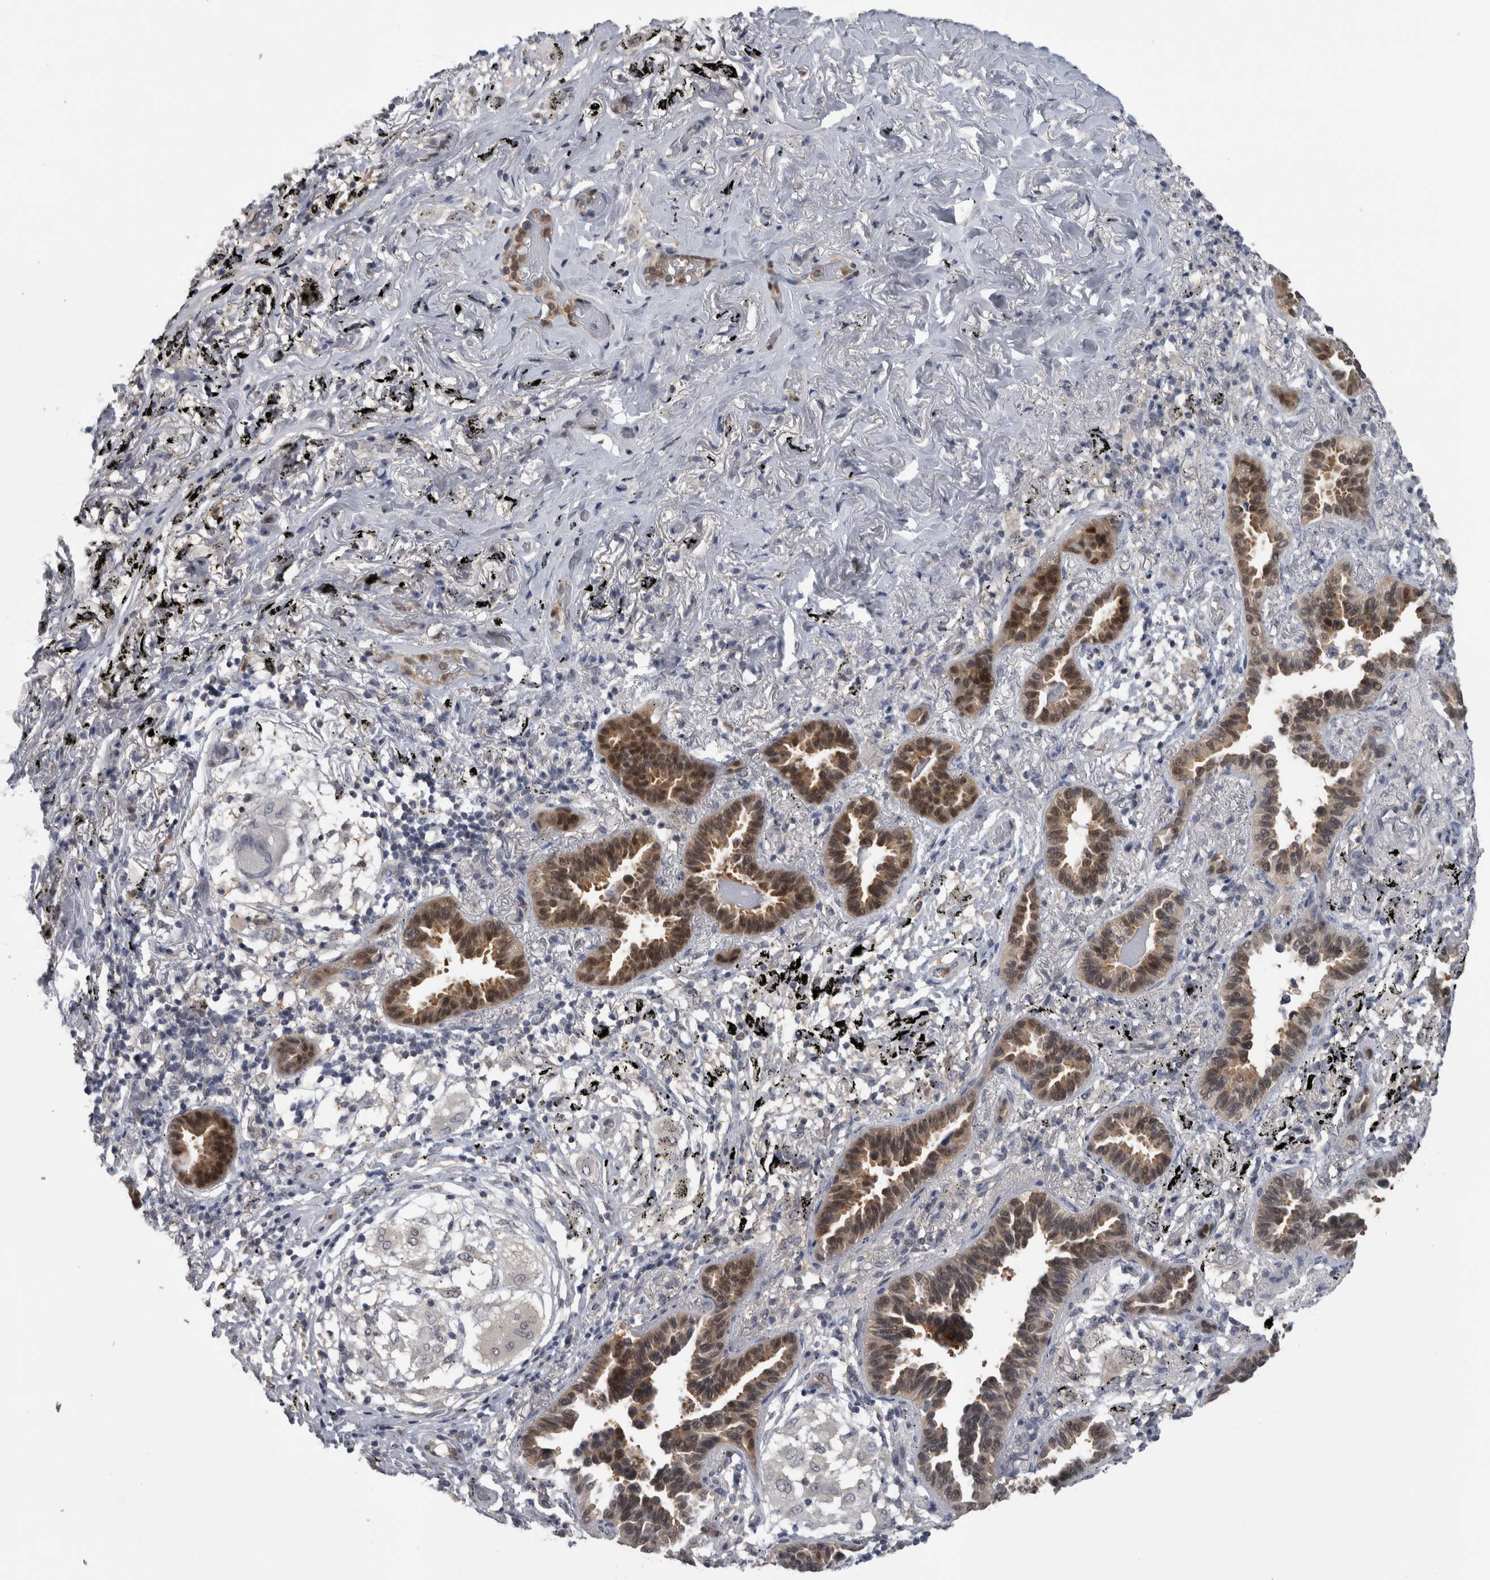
{"staining": {"intensity": "strong", "quantity": "25%-75%", "location": "cytoplasmic/membranous,nuclear"}, "tissue": "lung cancer", "cell_type": "Tumor cells", "image_type": "cancer", "snomed": [{"axis": "morphology", "description": "Adenocarcinoma, NOS"}, {"axis": "topography", "description": "Lung"}], "caption": "Tumor cells demonstrate strong cytoplasmic/membranous and nuclear expression in about 25%-75% of cells in lung cancer (adenocarcinoma).", "gene": "NAPRT", "patient": {"sex": "male", "age": 59}}